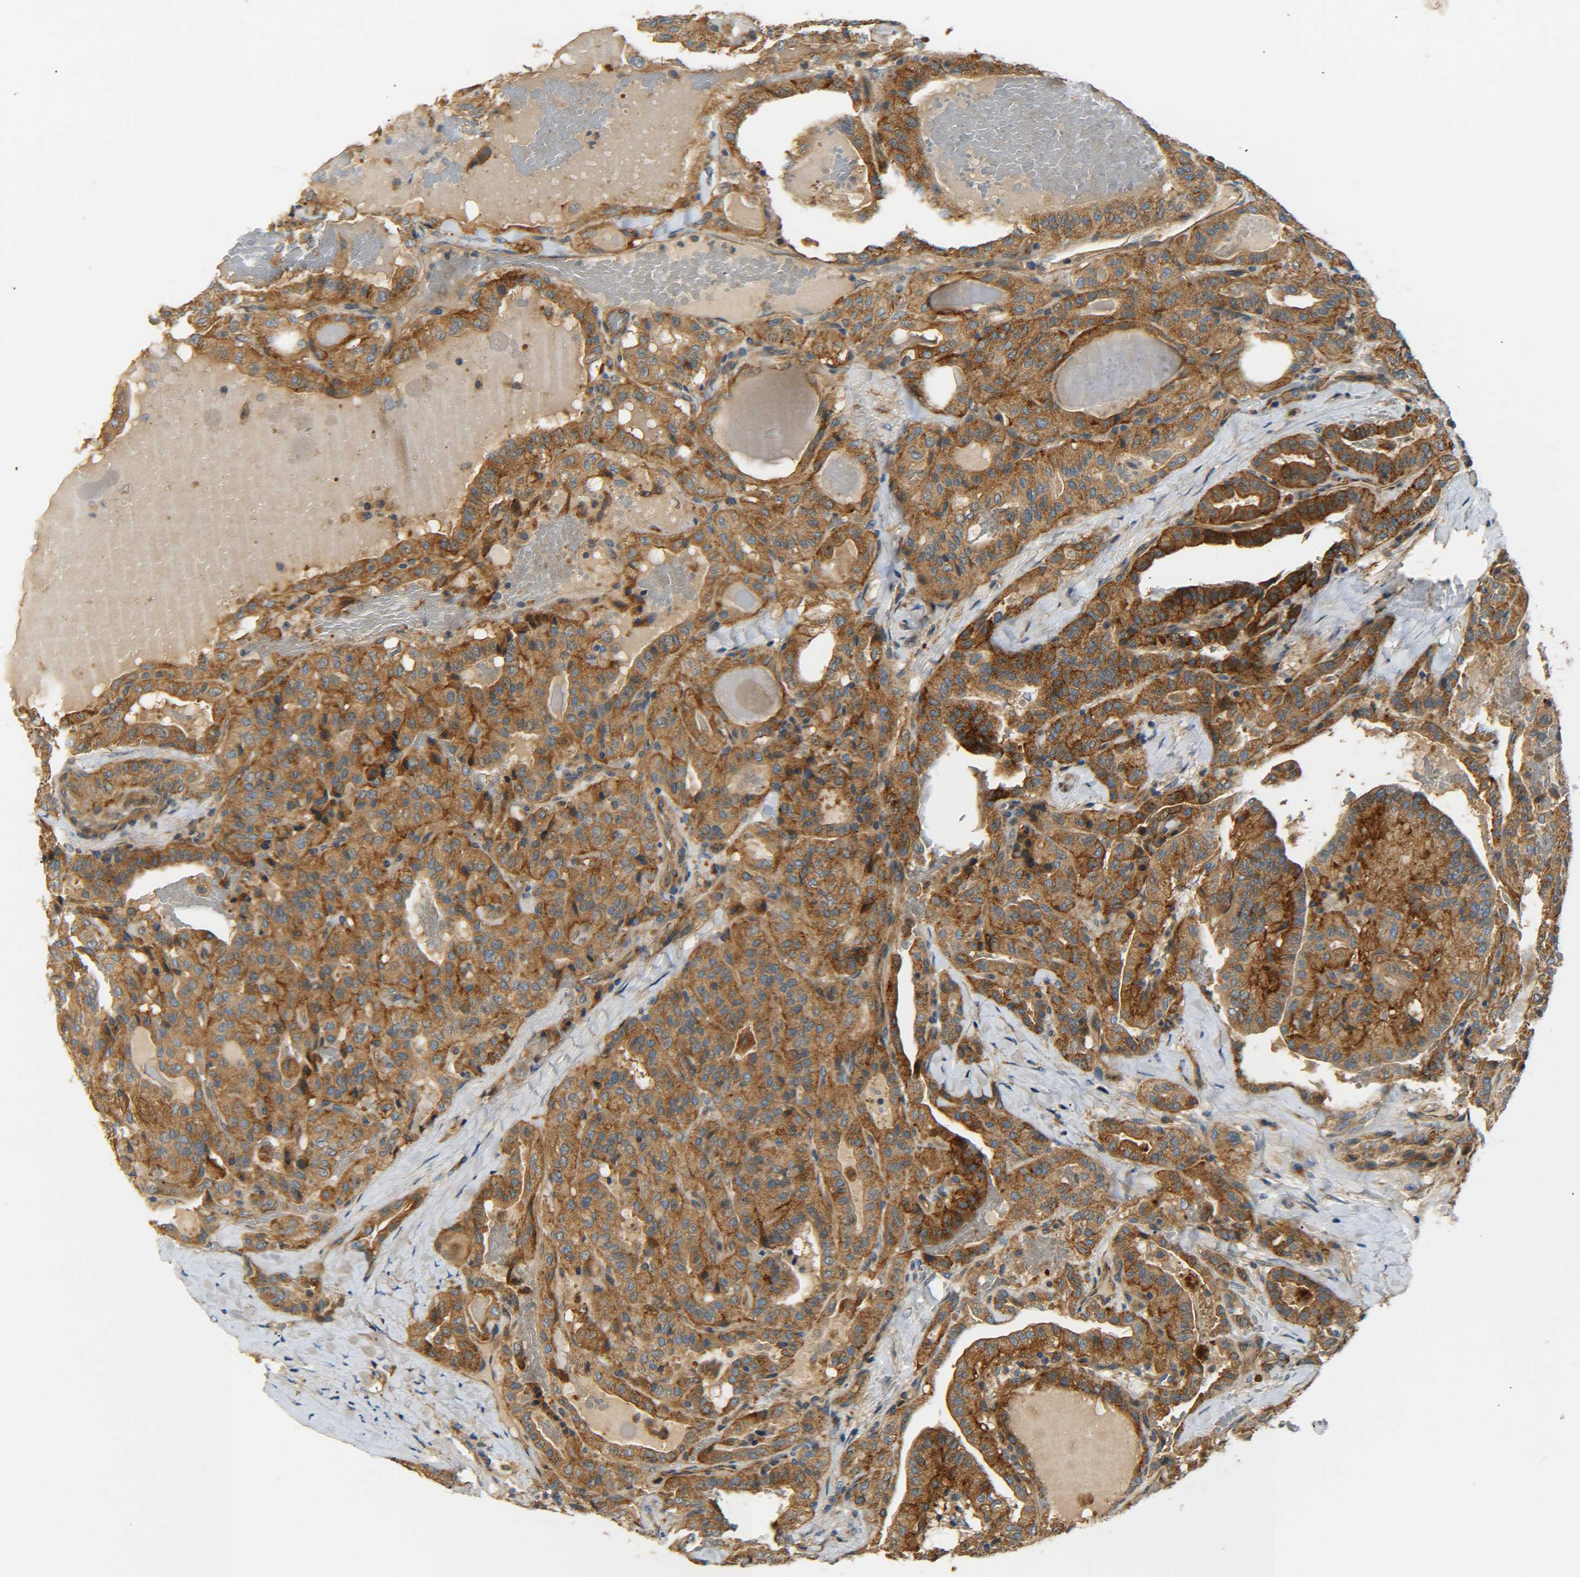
{"staining": {"intensity": "strong", "quantity": ">75%", "location": "cytoplasmic/membranous"}, "tissue": "thyroid cancer", "cell_type": "Tumor cells", "image_type": "cancer", "snomed": [{"axis": "morphology", "description": "Papillary adenocarcinoma, NOS"}, {"axis": "topography", "description": "Thyroid gland"}], "caption": "Human papillary adenocarcinoma (thyroid) stained with a protein marker shows strong staining in tumor cells.", "gene": "LRCH3", "patient": {"sex": "male", "age": 77}}